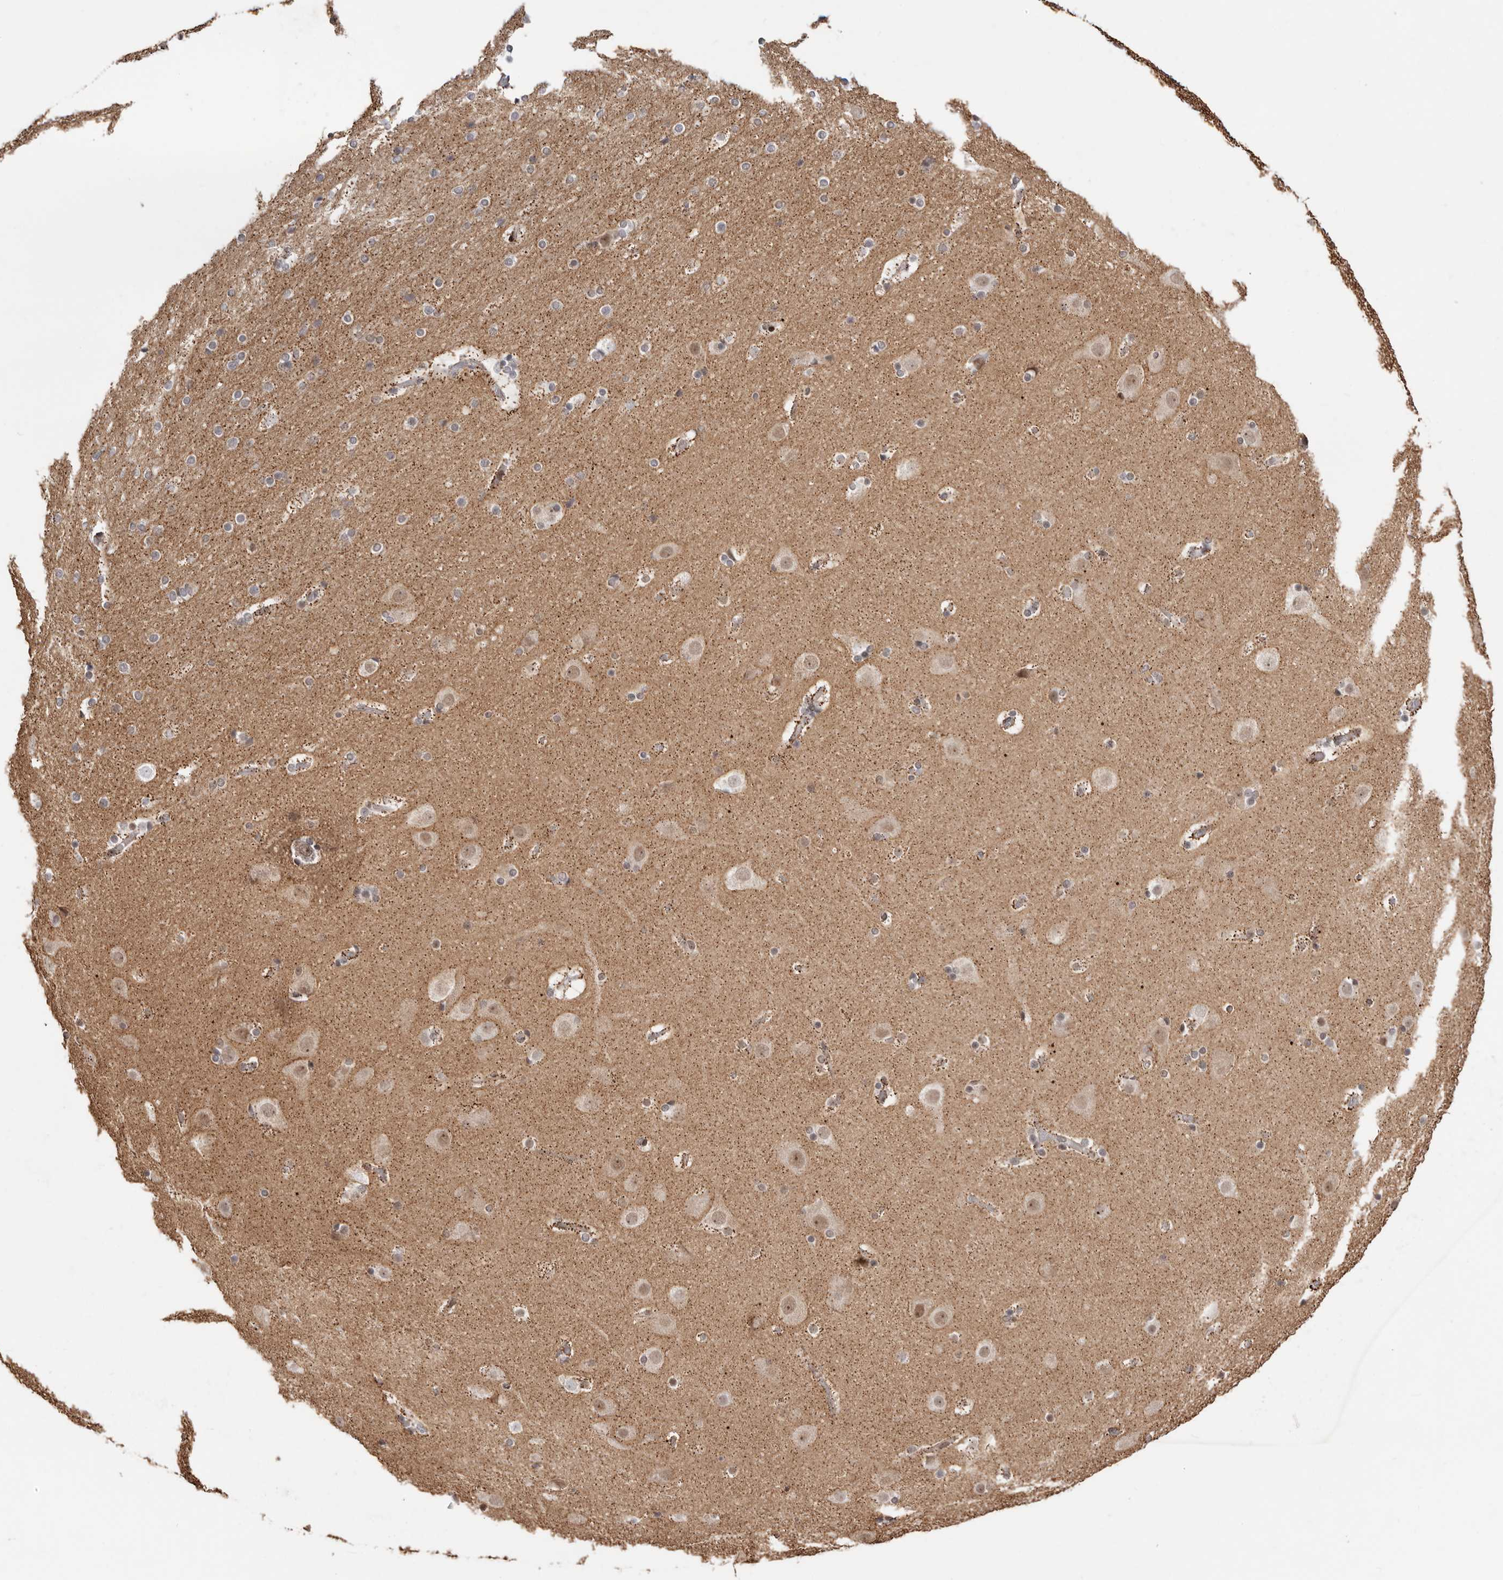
{"staining": {"intensity": "weak", "quantity": "25%-75%", "location": "cytoplasmic/membranous"}, "tissue": "cerebral cortex", "cell_type": "Endothelial cells", "image_type": "normal", "snomed": [{"axis": "morphology", "description": "Normal tissue, NOS"}, {"axis": "topography", "description": "Cerebral cortex"}], "caption": "Protein analysis of normal cerebral cortex displays weak cytoplasmic/membranous positivity in approximately 25%-75% of endothelial cells. The staining is performed using DAB (3,3'-diaminobenzidine) brown chromogen to label protein expression. The nuclei are counter-stained blue using hematoxylin.", "gene": "SZT2", "patient": {"sex": "male", "age": 57}}